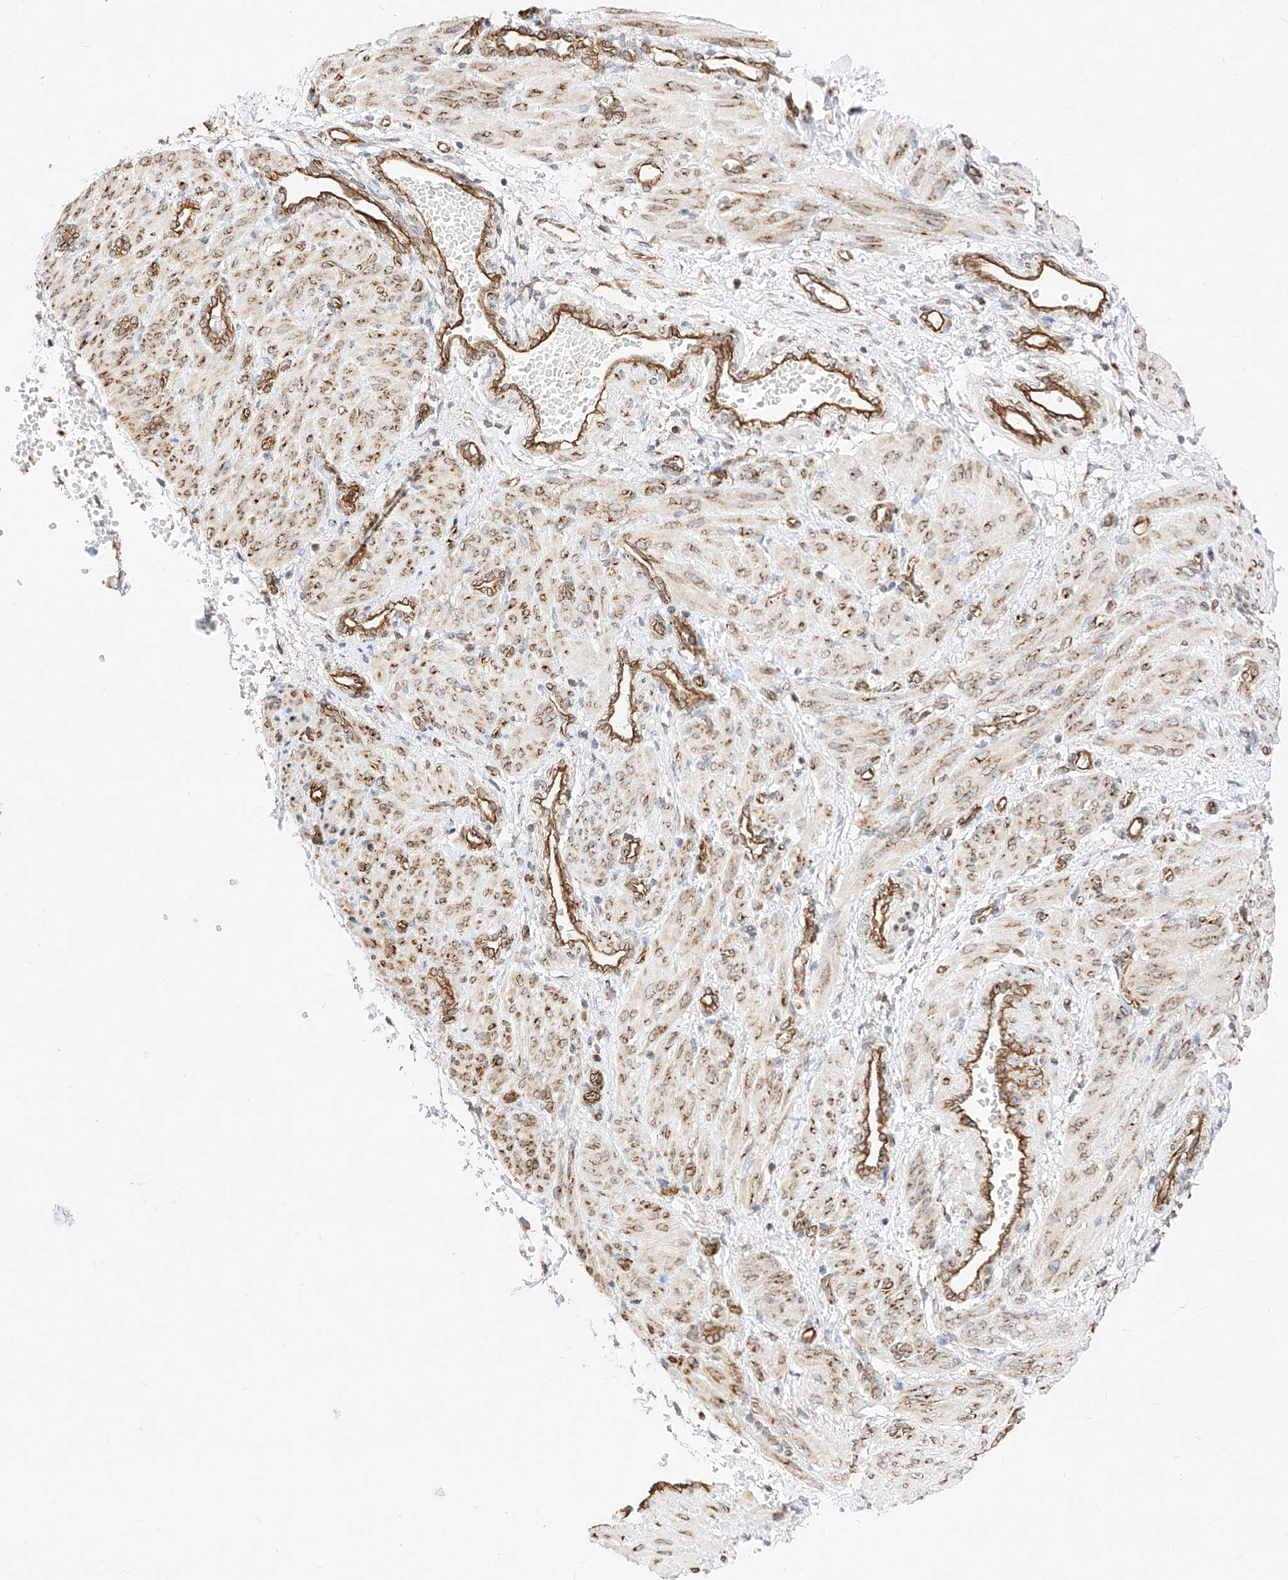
{"staining": {"intensity": "moderate", "quantity": ">75%", "location": "cytoplasmic/membranous"}, "tissue": "smooth muscle", "cell_type": "Smooth muscle cells", "image_type": "normal", "snomed": [{"axis": "morphology", "description": "Normal tissue, NOS"}, {"axis": "topography", "description": "Endometrium"}], "caption": "Immunohistochemical staining of benign smooth muscle reveals >75% levels of moderate cytoplasmic/membranous protein expression in approximately >75% of smooth muscle cells. (Brightfield microscopy of DAB IHC at high magnification).", "gene": "CSGALNACT2", "patient": {"sex": "female", "age": 33}}